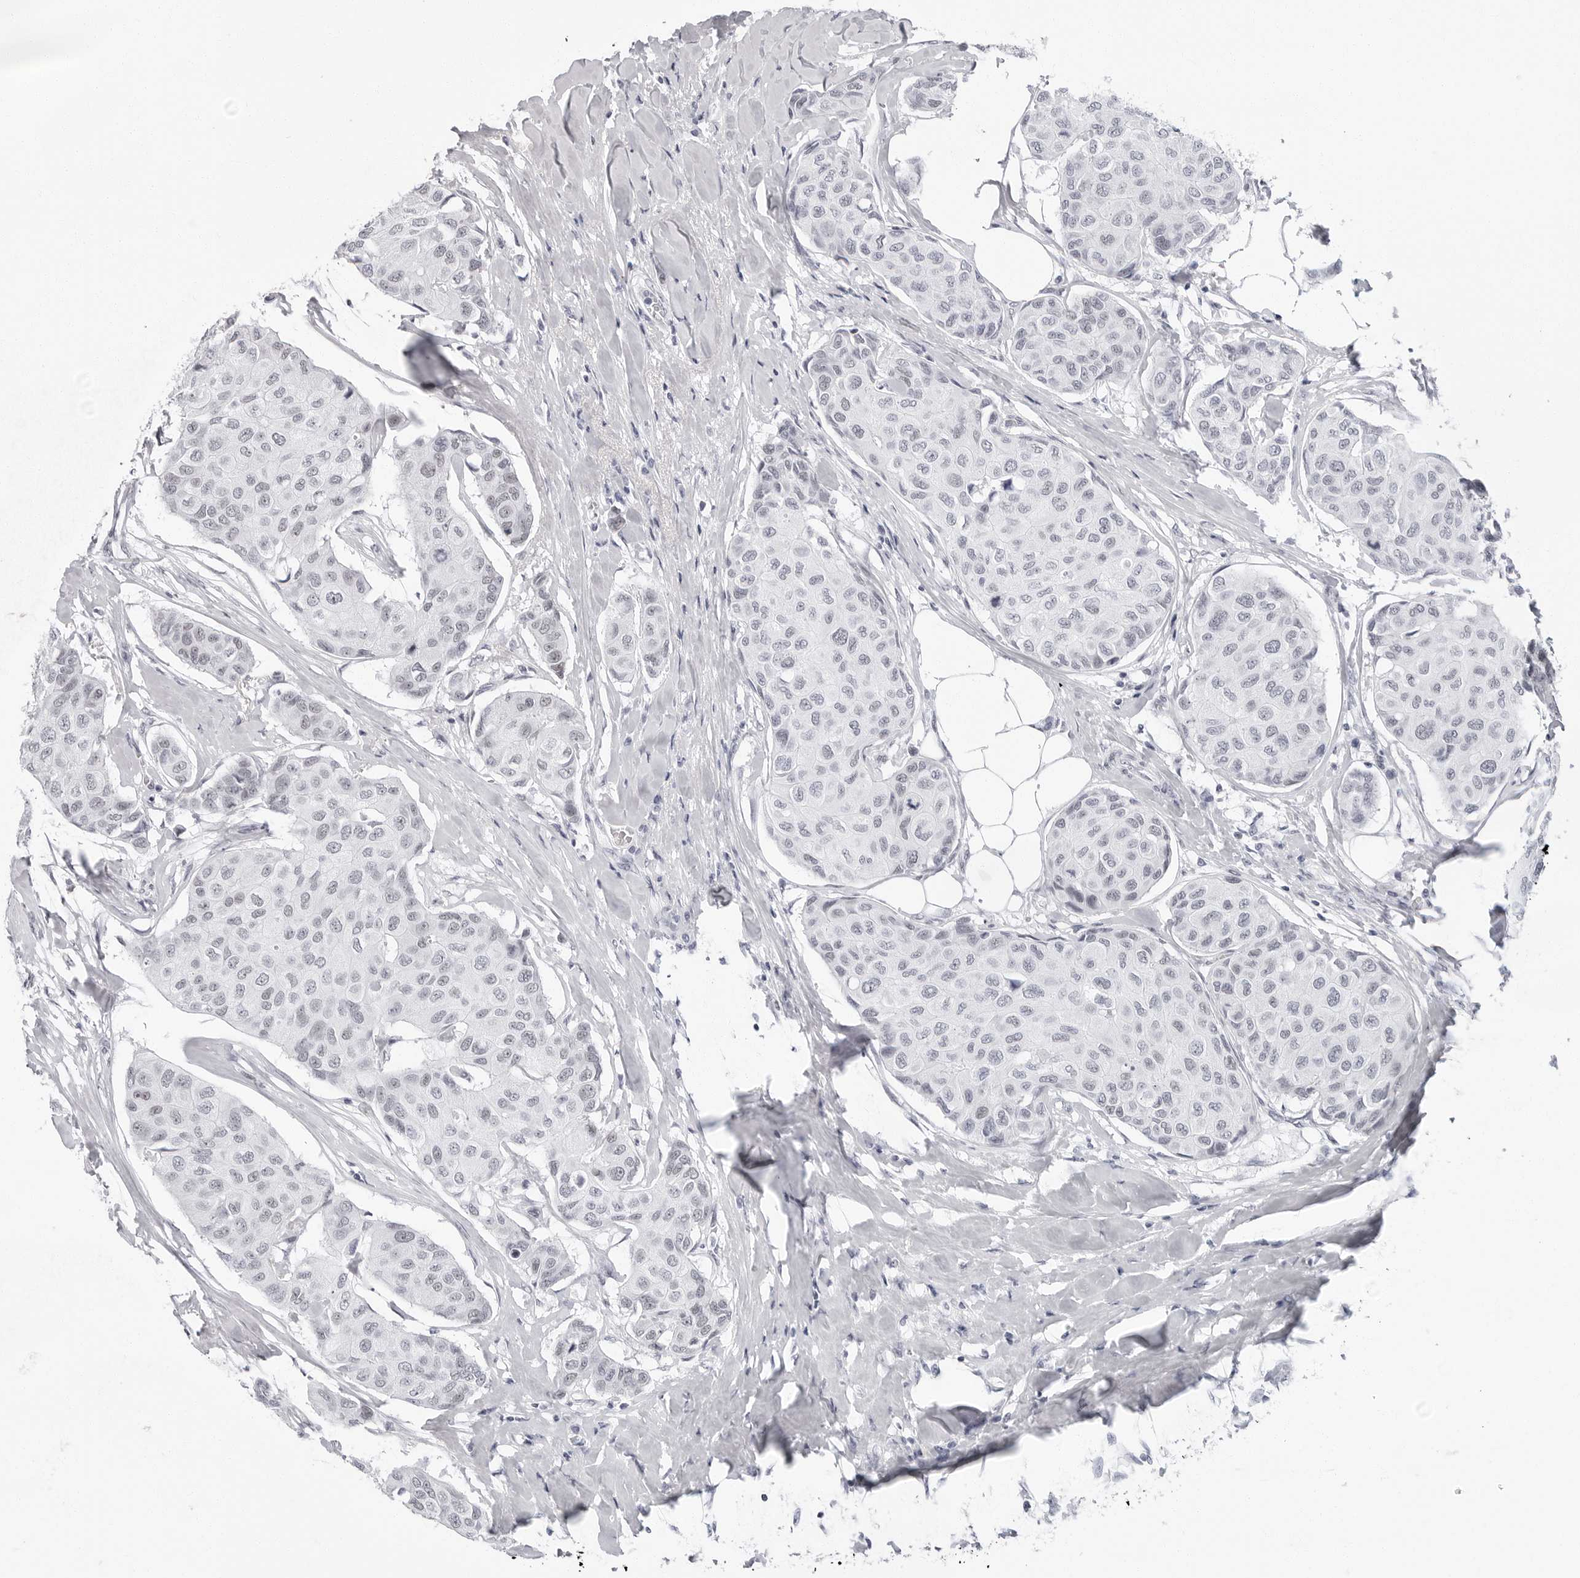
{"staining": {"intensity": "negative", "quantity": "none", "location": "none"}, "tissue": "breast cancer", "cell_type": "Tumor cells", "image_type": "cancer", "snomed": [{"axis": "morphology", "description": "Duct carcinoma"}, {"axis": "topography", "description": "Breast"}], "caption": "A photomicrograph of breast cancer stained for a protein displays no brown staining in tumor cells.", "gene": "VEZF1", "patient": {"sex": "female", "age": 80}}